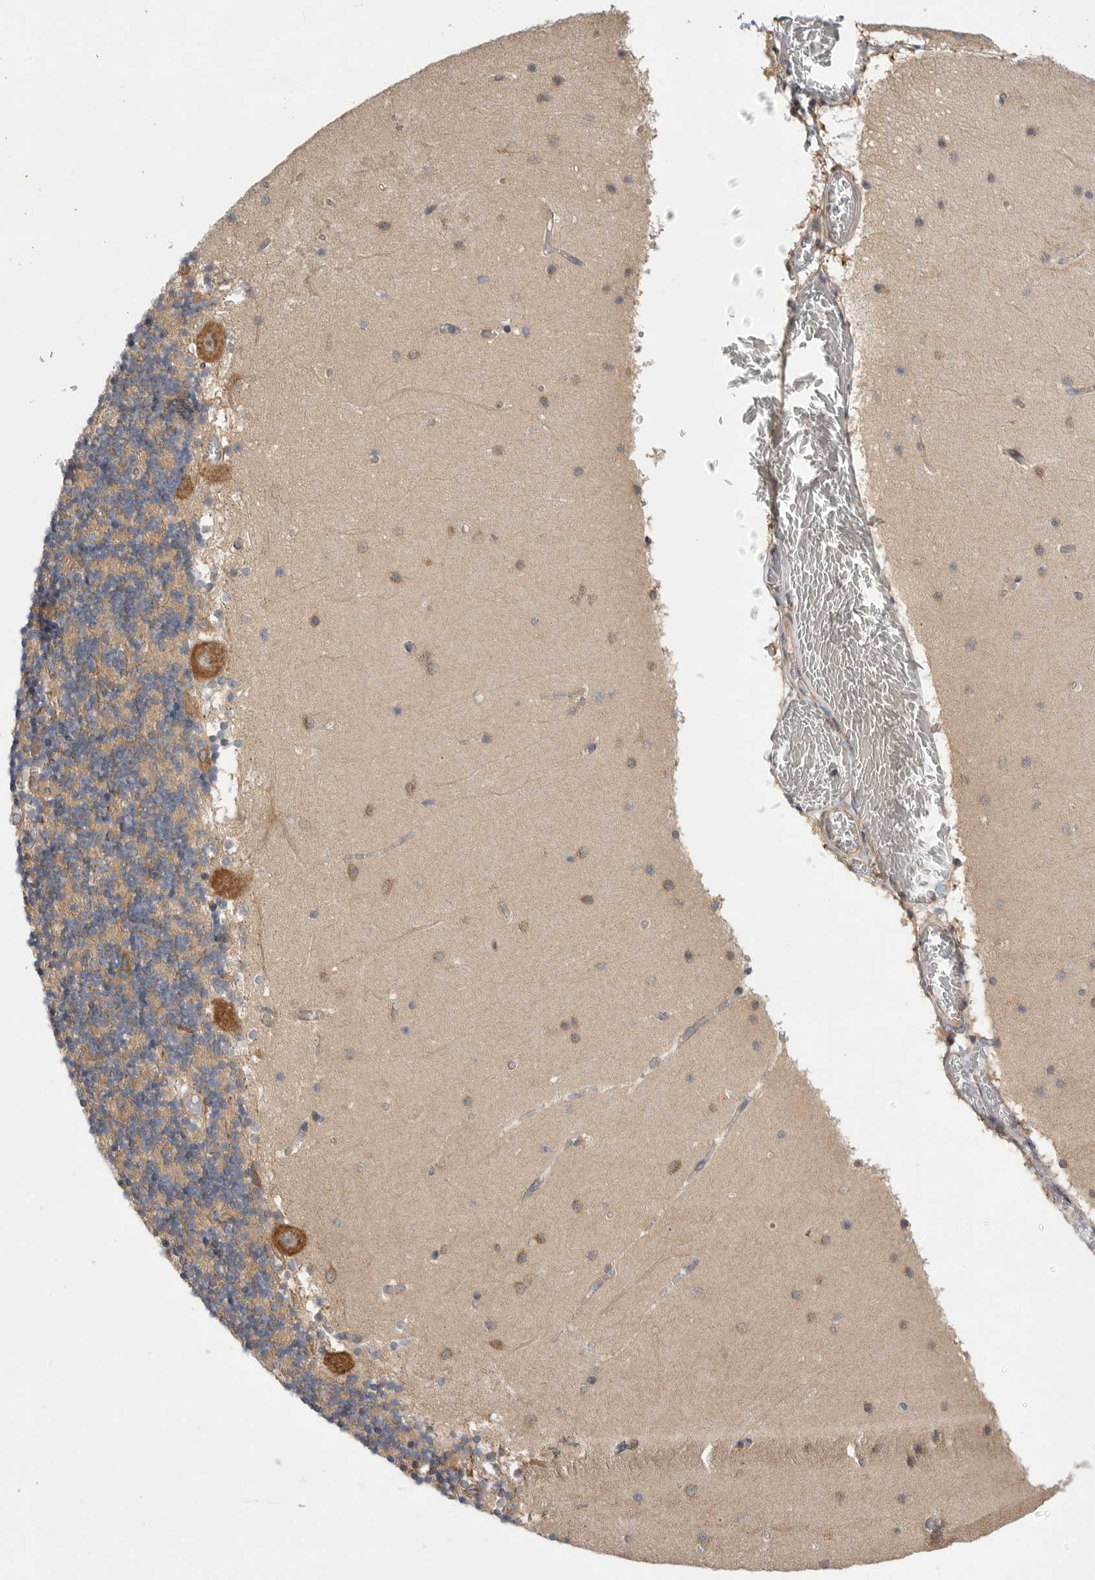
{"staining": {"intensity": "weak", "quantity": ">75%", "location": "cytoplasmic/membranous"}, "tissue": "cerebellum", "cell_type": "Cells in granular layer", "image_type": "normal", "snomed": [{"axis": "morphology", "description": "Normal tissue, NOS"}, {"axis": "topography", "description": "Cerebellum"}], "caption": "Brown immunohistochemical staining in benign human cerebellum shows weak cytoplasmic/membranous expression in about >75% of cells in granular layer.", "gene": "FBXO43", "patient": {"sex": "female", "age": 28}}